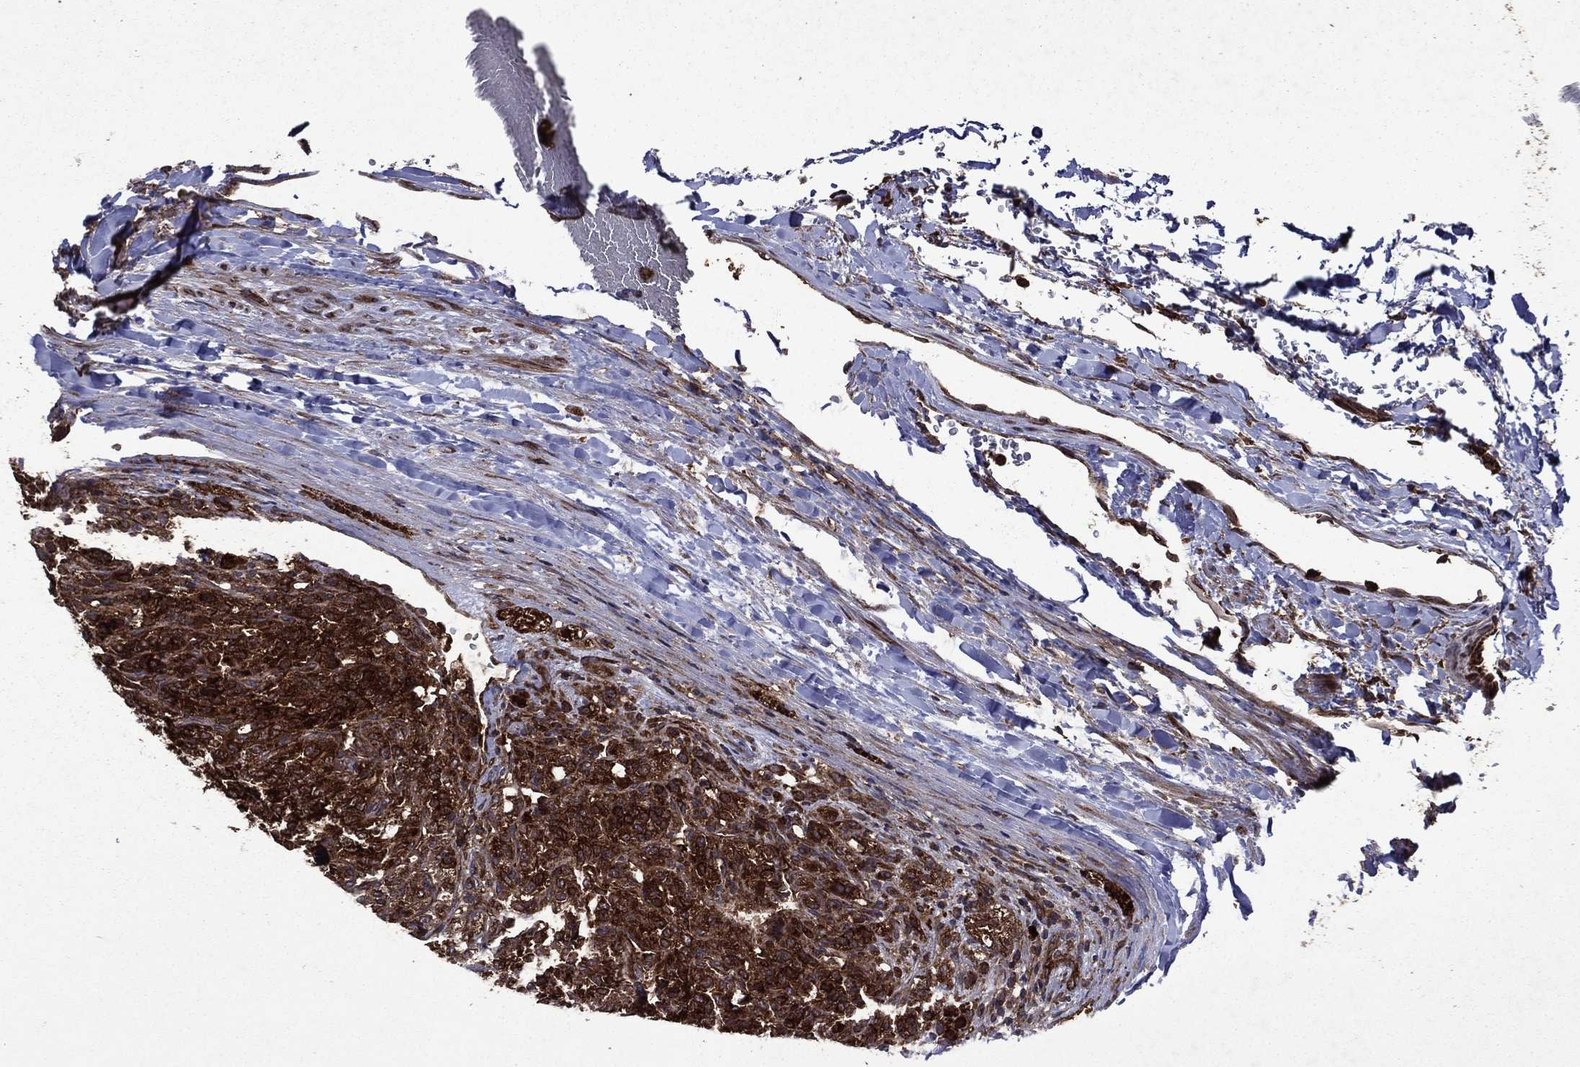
{"staining": {"intensity": "strong", "quantity": ">75%", "location": "cytoplasmic/membranous"}, "tissue": "renal cancer", "cell_type": "Tumor cells", "image_type": "cancer", "snomed": [{"axis": "morphology", "description": "Adenocarcinoma, NOS"}, {"axis": "topography", "description": "Kidney"}], "caption": "This is an image of IHC staining of renal adenocarcinoma, which shows strong staining in the cytoplasmic/membranous of tumor cells.", "gene": "EIF2B4", "patient": {"sex": "female", "age": 63}}